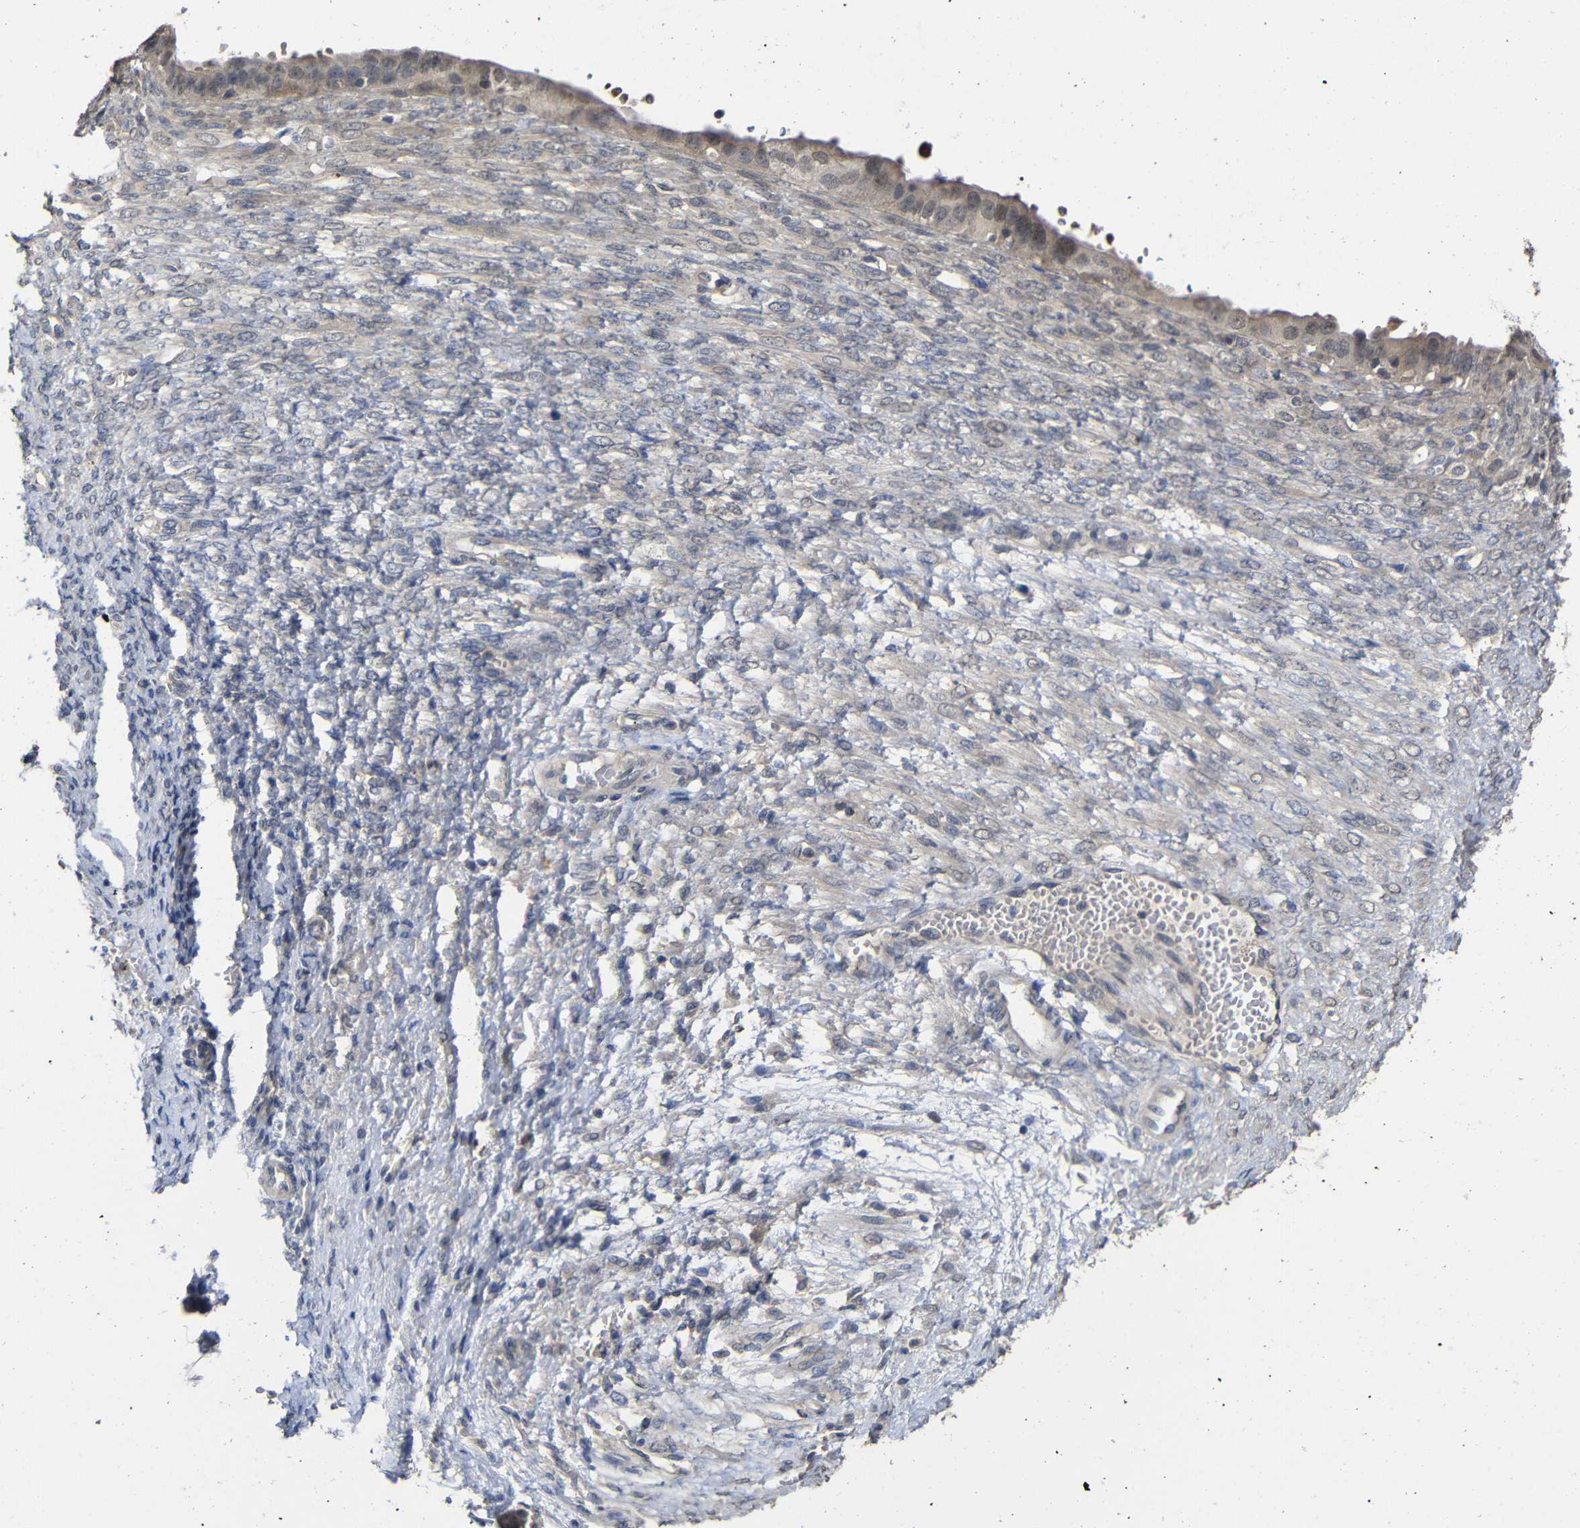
{"staining": {"intensity": "weak", "quantity": "25%-75%", "location": "cytoplasmic/membranous,nuclear"}, "tissue": "ovarian cancer", "cell_type": "Tumor cells", "image_type": "cancer", "snomed": [{"axis": "morphology", "description": "Cystadenocarcinoma, serous, NOS"}, {"axis": "topography", "description": "Ovary"}], "caption": "This is a micrograph of IHC staining of serous cystadenocarcinoma (ovarian), which shows weak staining in the cytoplasmic/membranous and nuclear of tumor cells.", "gene": "ATG12", "patient": {"sex": "female", "age": 58}}